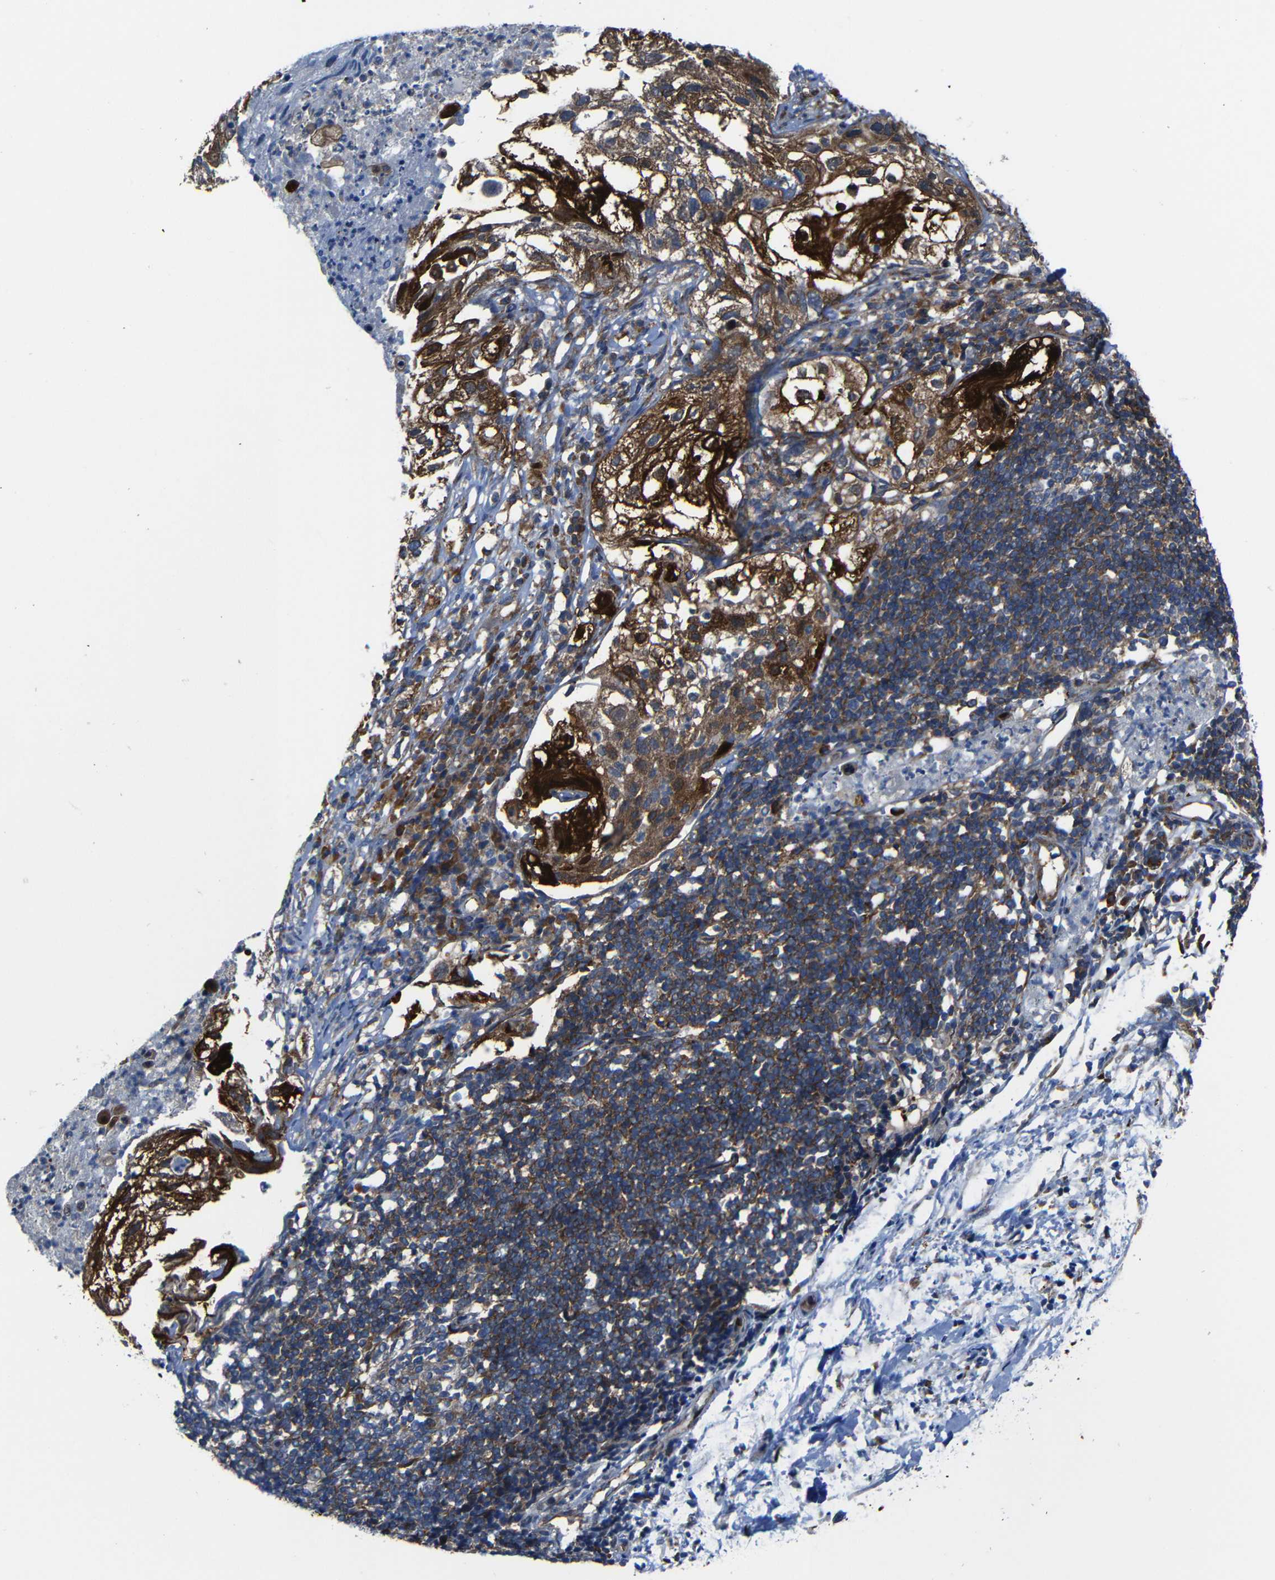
{"staining": {"intensity": "moderate", "quantity": ">75%", "location": "cytoplasmic/membranous"}, "tissue": "lung cancer", "cell_type": "Tumor cells", "image_type": "cancer", "snomed": [{"axis": "morphology", "description": "Inflammation, NOS"}, {"axis": "morphology", "description": "Squamous cell carcinoma, NOS"}, {"axis": "topography", "description": "Lymph node"}, {"axis": "topography", "description": "Soft tissue"}, {"axis": "topography", "description": "Lung"}], "caption": "This is an image of immunohistochemistry (IHC) staining of lung squamous cell carcinoma, which shows moderate staining in the cytoplasmic/membranous of tumor cells.", "gene": "KIAA0513", "patient": {"sex": "male", "age": 66}}